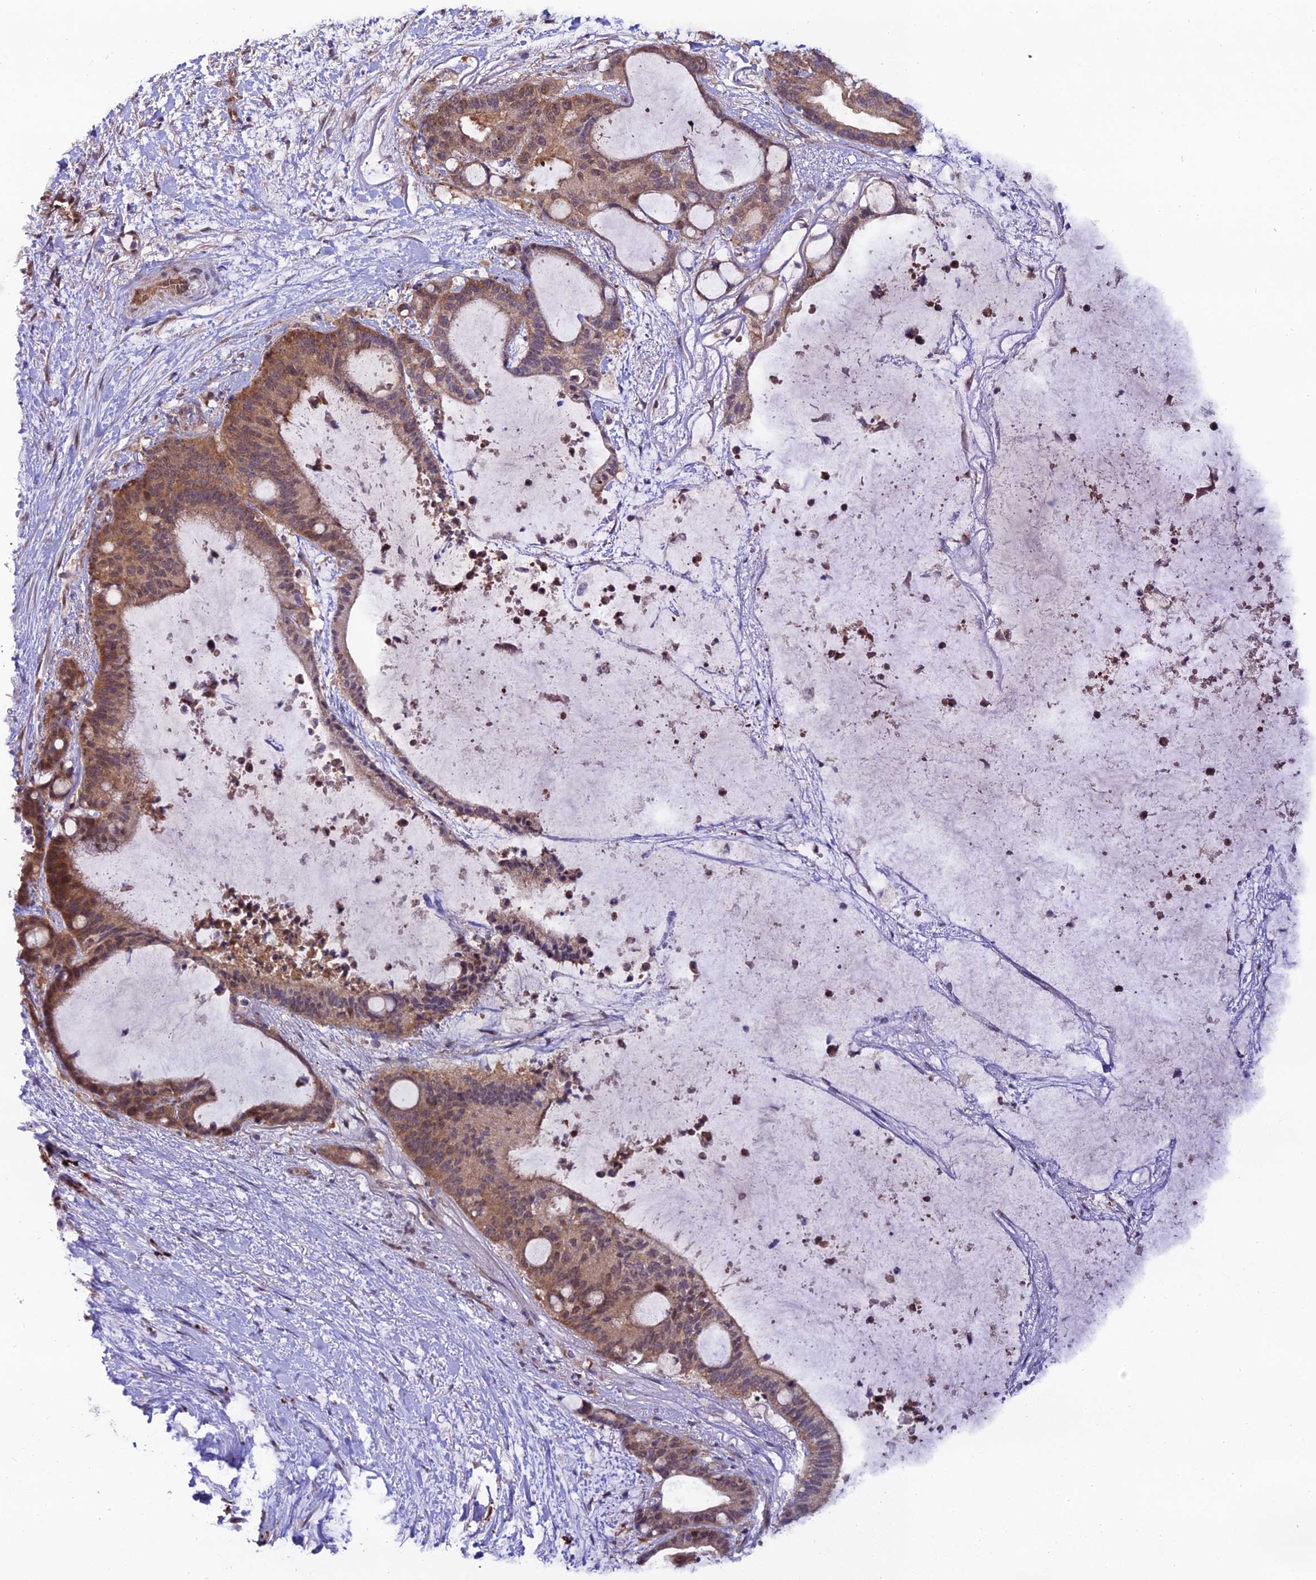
{"staining": {"intensity": "moderate", "quantity": ">75%", "location": "cytoplasmic/membranous"}, "tissue": "liver cancer", "cell_type": "Tumor cells", "image_type": "cancer", "snomed": [{"axis": "morphology", "description": "Normal tissue, NOS"}, {"axis": "morphology", "description": "Cholangiocarcinoma"}, {"axis": "topography", "description": "Liver"}, {"axis": "topography", "description": "Peripheral nerve tissue"}], "caption": "An image of liver cancer stained for a protein reveals moderate cytoplasmic/membranous brown staining in tumor cells. (DAB IHC with brightfield microscopy, high magnification).", "gene": "TRIM40", "patient": {"sex": "female", "age": 73}}